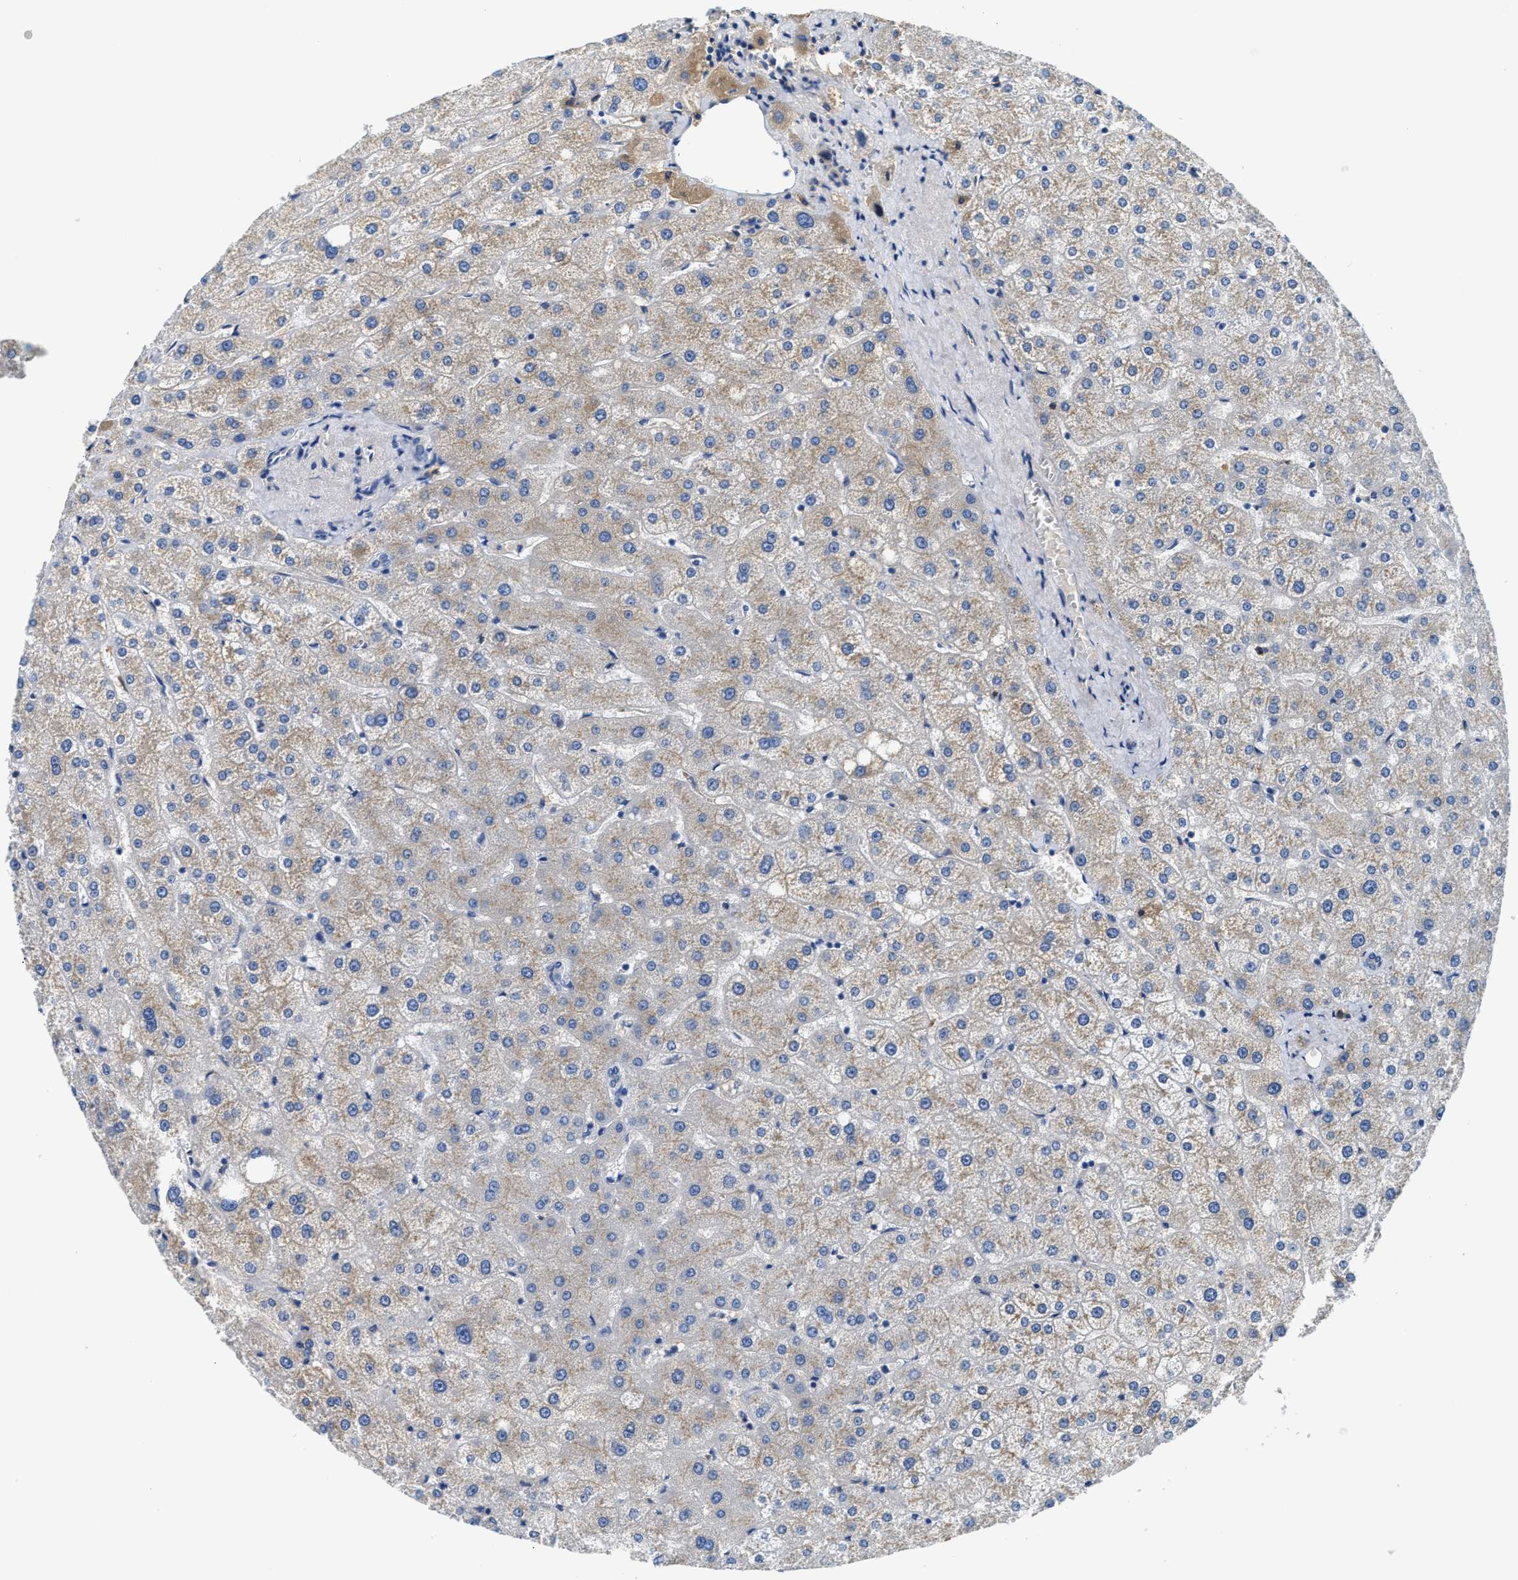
{"staining": {"intensity": "negative", "quantity": "none", "location": "none"}, "tissue": "liver", "cell_type": "Cholangiocytes", "image_type": "normal", "snomed": [{"axis": "morphology", "description": "Normal tissue, NOS"}, {"axis": "topography", "description": "Liver"}], "caption": "A micrograph of liver stained for a protein exhibits no brown staining in cholangiocytes. (Stains: DAB IHC with hematoxylin counter stain, Microscopy: brightfield microscopy at high magnification).", "gene": "GC", "patient": {"sex": "male", "age": 73}}